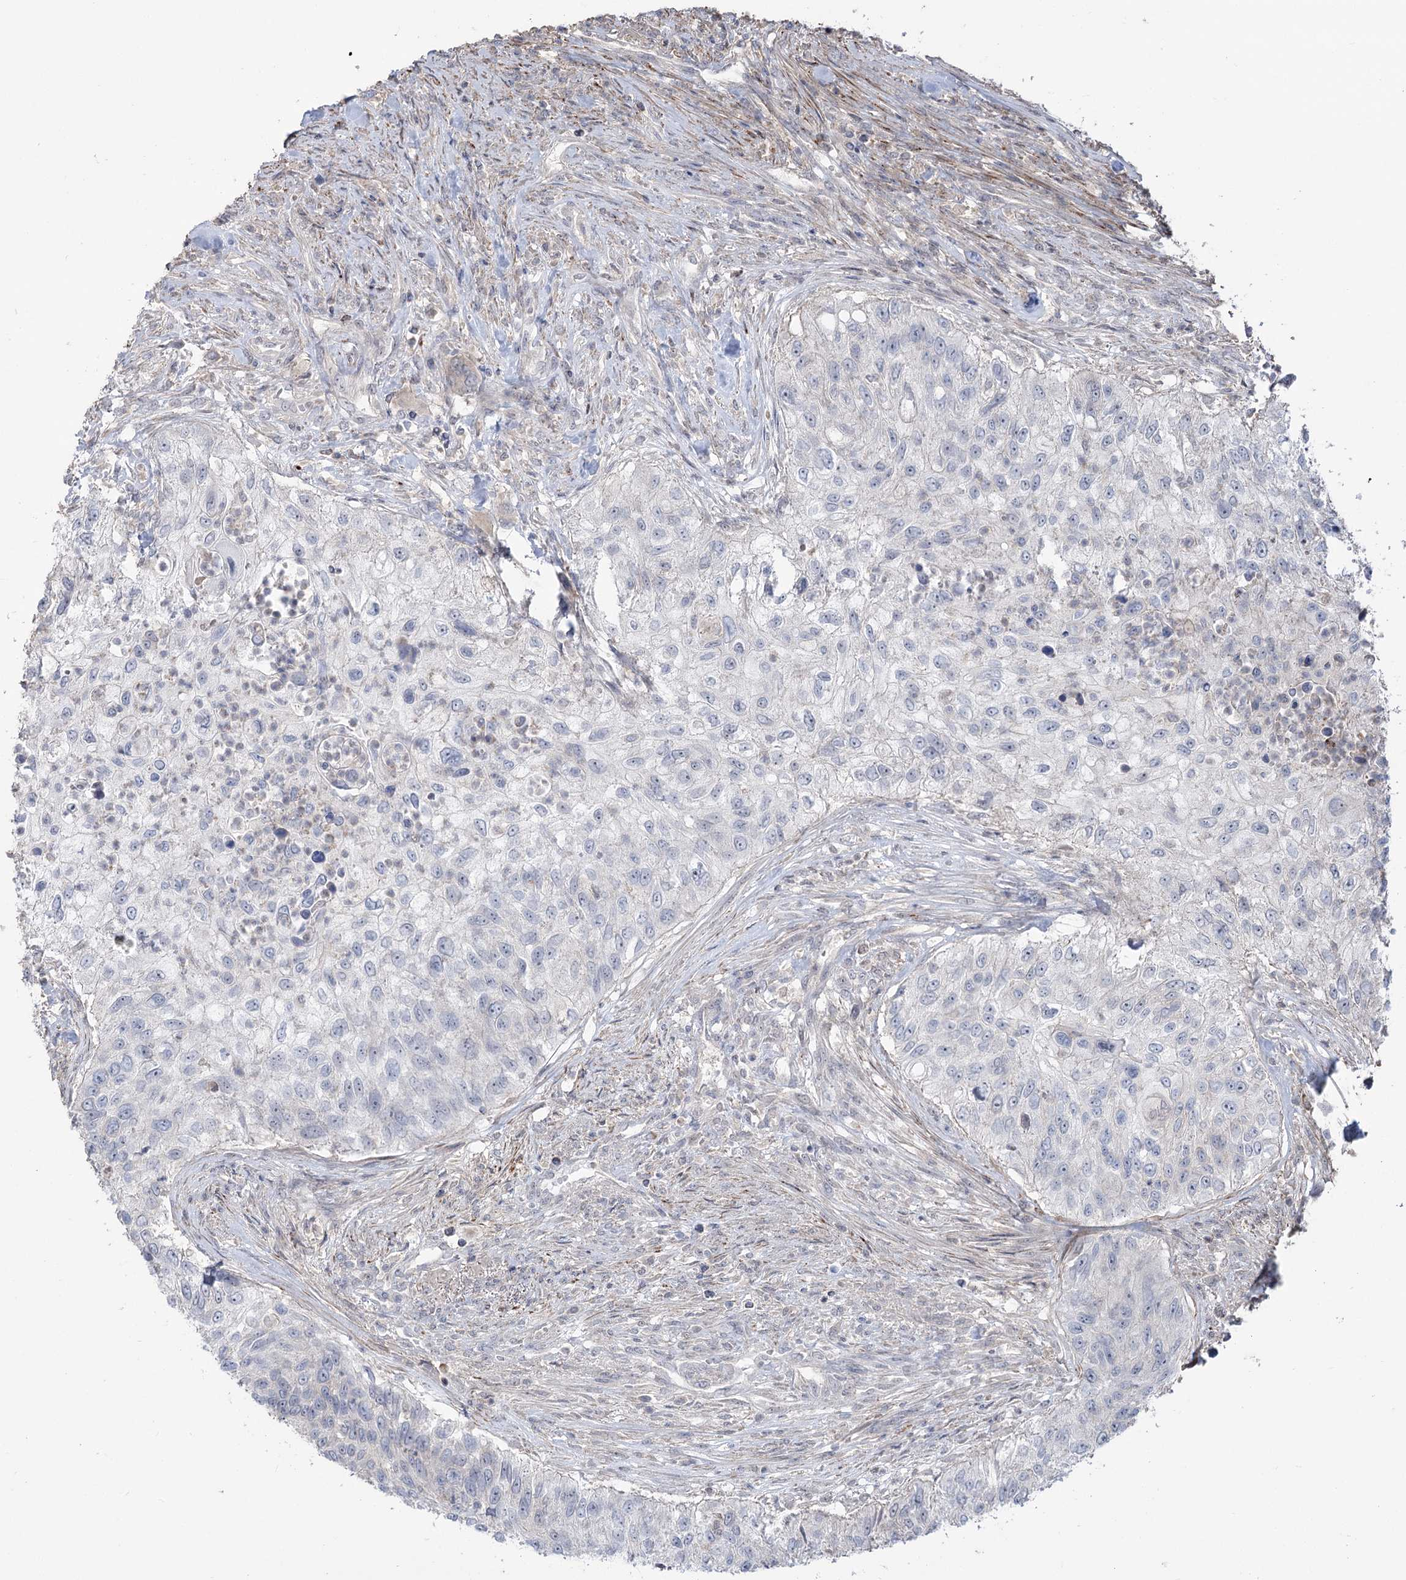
{"staining": {"intensity": "negative", "quantity": "none", "location": "none"}, "tissue": "urothelial cancer", "cell_type": "Tumor cells", "image_type": "cancer", "snomed": [{"axis": "morphology", "description": "Urothelial carcinoma, High grade"}, {"axis": "topography", "description": "Urinary bladder"}], "caption": "This is an IHC micrograph of urothelial cancer. There is no positivity in tumor cells.", "gene": "ZSCAN23", "patient": {"sex": "female", "age": 60}}